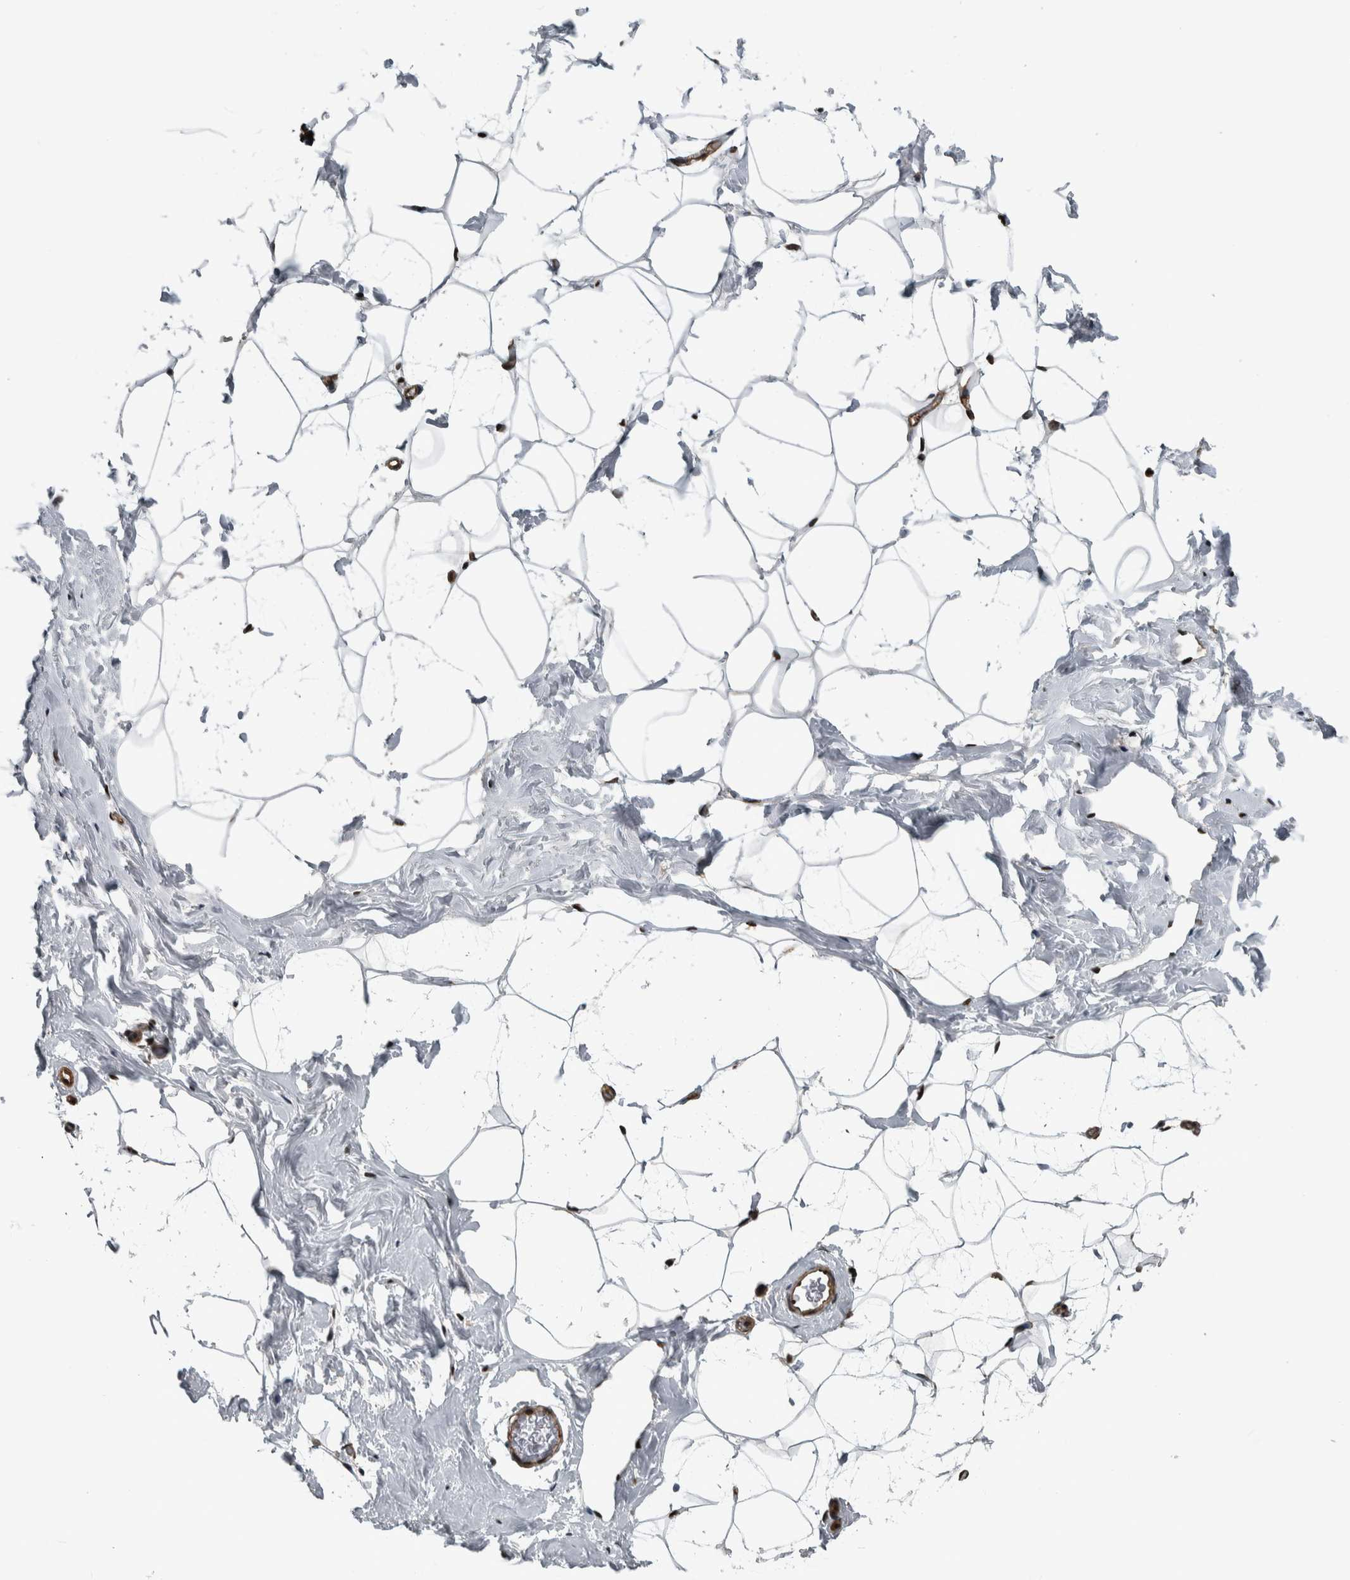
{"staining": {"intensity": "strong", "quantity": ">75%", "location": "nuclear"}, "tissue": "adipose tissue", "cell_type": "Adipocytes", "image_type": "normal", "snomed": [{"axis": "morphology", "description": "Normal tissue, NOS"}, {"axis": "morphology", "description": "Fibrosis, NOS"}, {"axis": "topography", "description": "Breast"}, {"axis": "topography", "description": "Adipose tissue"}], "caption": "Brown immunohistochemical staining in benign human adipose tissue shows strong nuclear positivity in approximately >75% of adipocytes.", "gene": "FAM135B", "patient": {"sex": "female", "age": 39}}